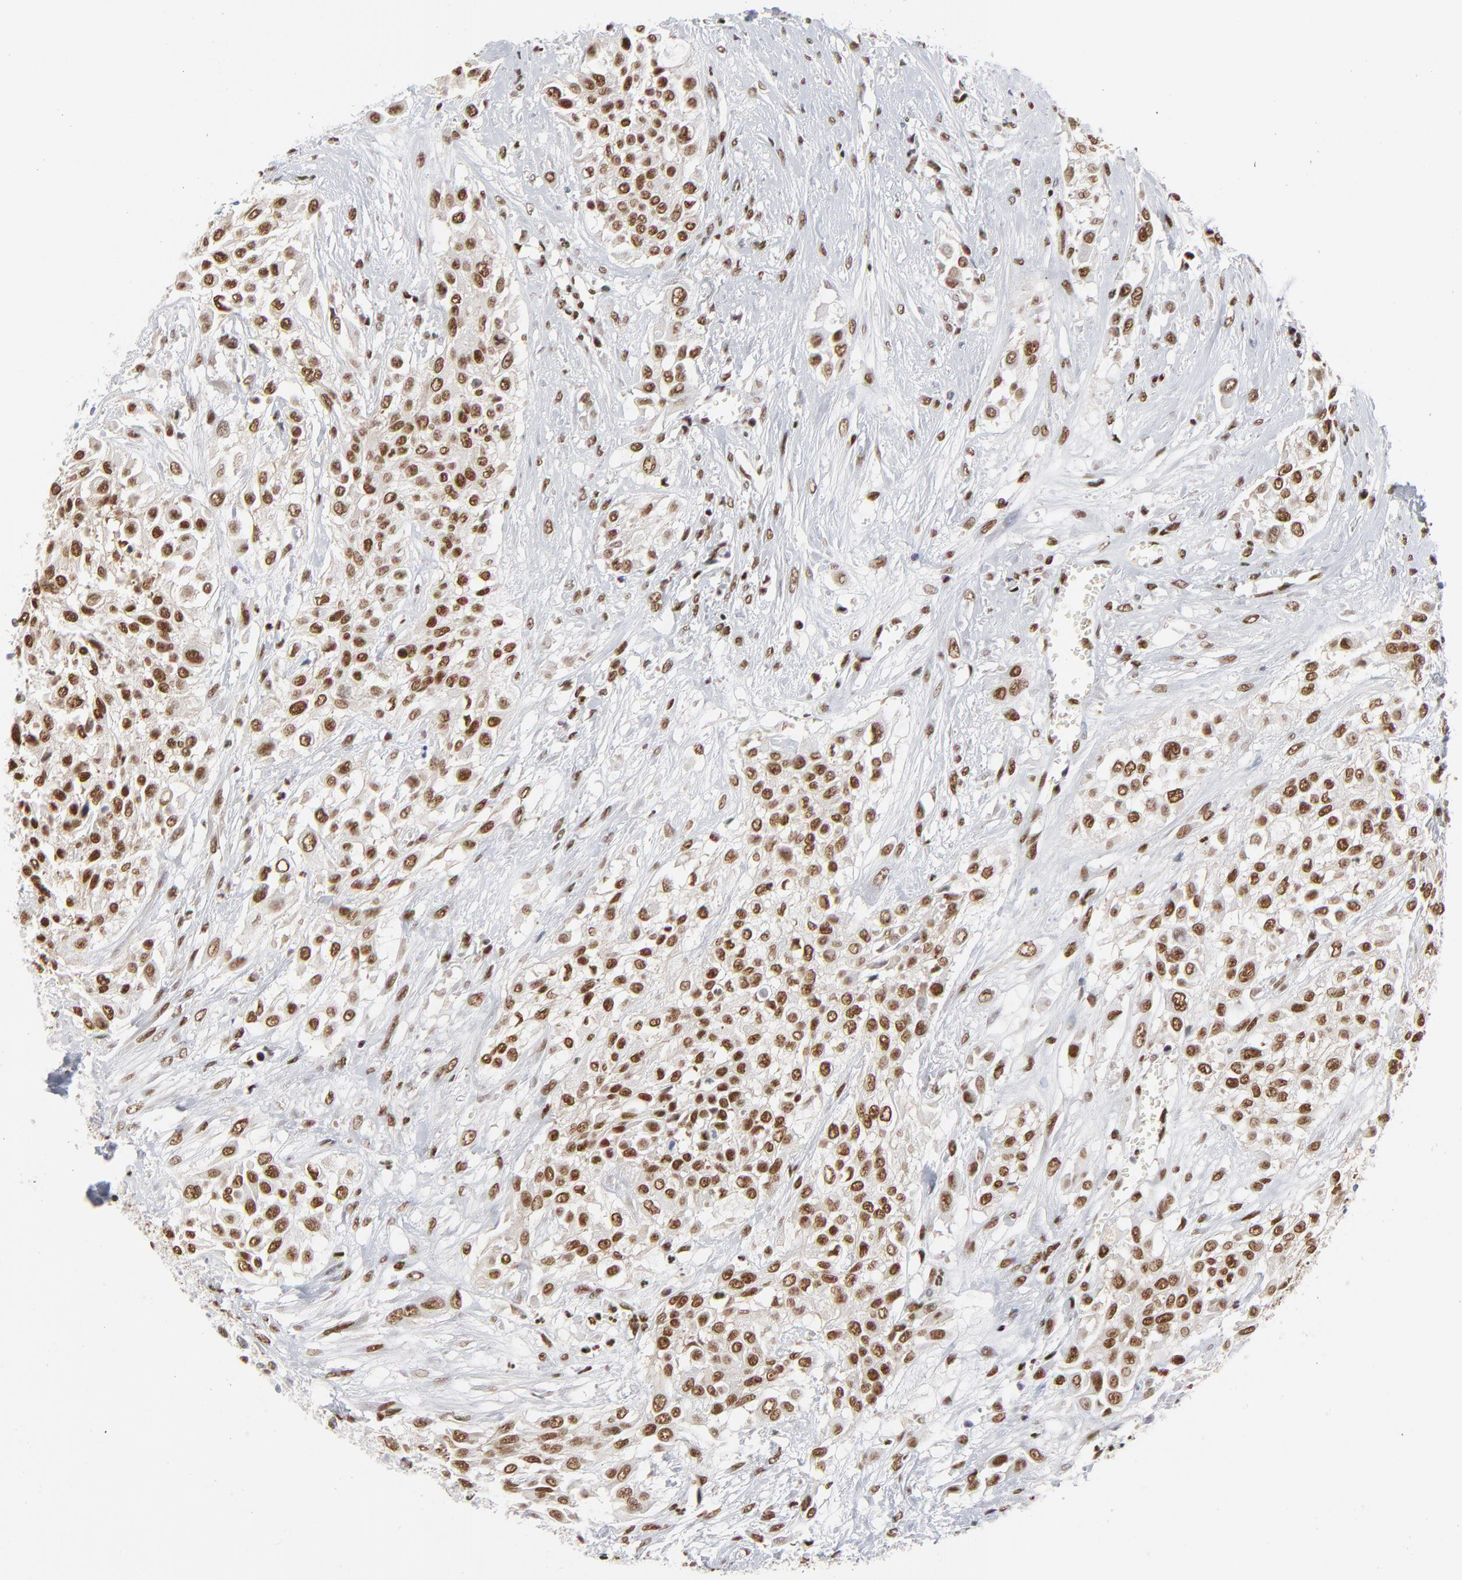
{"staining": {"intensity": "strong", "quantity": ">75%", "location": "nuclear"}, "tissue": "urothelial cancer", "cell_type": "Tumor cells", "image_type": "cancer", "snomed": [{"axis": "morphology", "description": "Urothelial carcinoma, High grade"}, {"axis": "topography", "description": "Urinary bladder"}], "caption": "Immunohistochemistry photomicrograph of high-grade urothelial carcinoma stained for a protein (brown), which demonstrates high levels of strong nuclear positivity in approximately >75% of tumor cells.", "gene": "CREB1", "patient": {"sex": "male", "age": 57}}